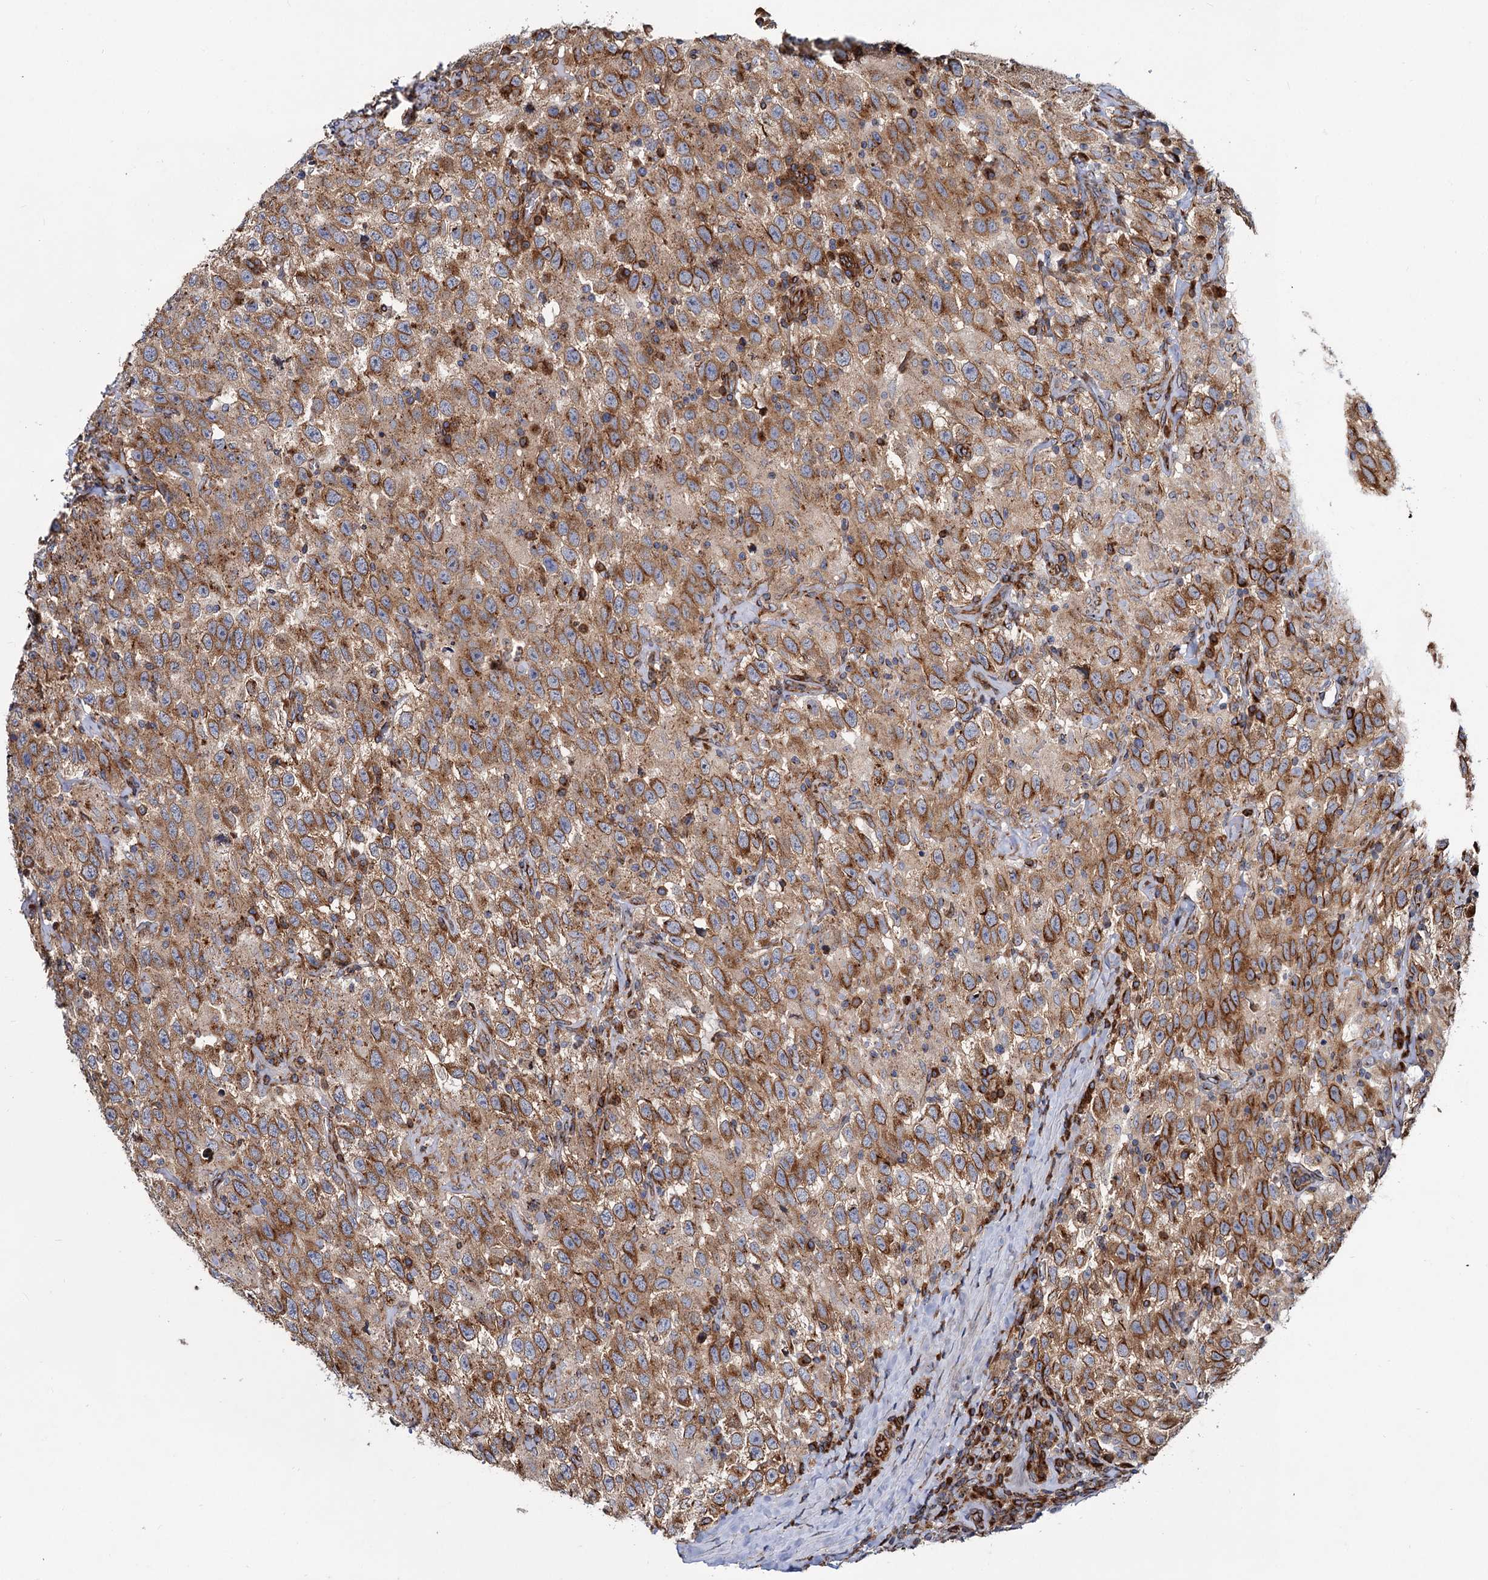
{"staining": {"intensity": "moderate", "quantity": ">75%", "location": "cytoplasmic/membranous"}, "tissue": "testis cancer", "cell_type": "Tumor cells", "image_type": "cancer", "snomed": [{"axis": "morphology", "description": "Seminoma, NOS"}, {"axis": "topography", "description": "Testis"}], "caption": "This is an image of IHC staining of seminoma (testis), which shows moderate positivity in the cytoplasmic/membranous of tumor cells.", "gene": "PSEN1", "patient": {"sex": "male", "age": 41}}